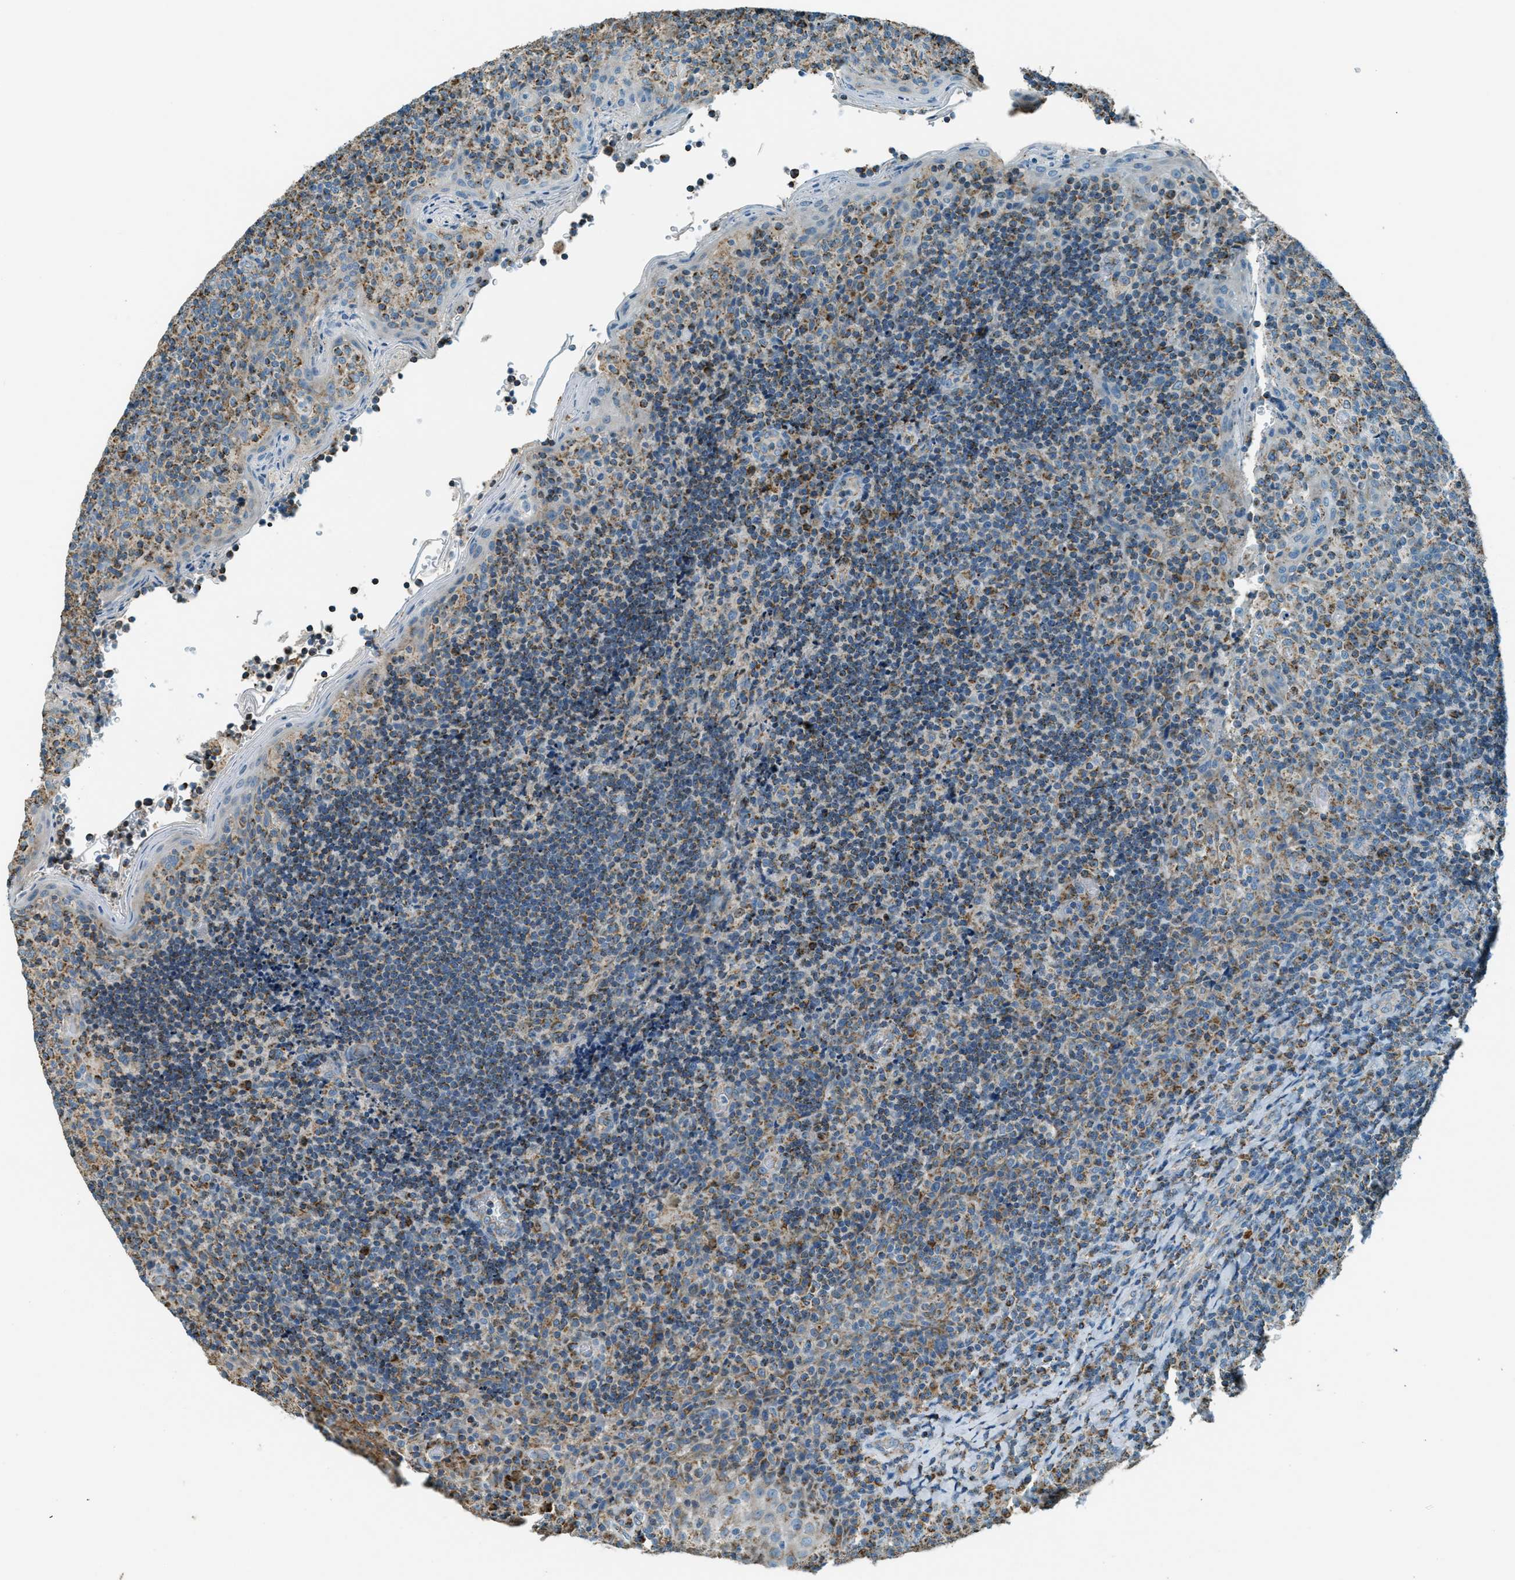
{"staining": {"intensity": "moderate", "quantity": "25%-75%", "location": "cytoplasmic/membranous"}, "tissue": "tonsil", "cell_type": "Germinal center cells", "image_type": "normal", "snomed": [{"axis": "morphology", "description": "Normal tissue, NOS"}, {"axis": "topography", "description": "Tonsil"}], "caption": "An image showing moderate cytoplasmic/membranous positivity in approximately 25%-75% of germinal center cells in unremarkable tonsil, as visualized by brown immunohistochemical staining.", "gene": "CHST15", "patient": {"sex": "male", "age": 17}}